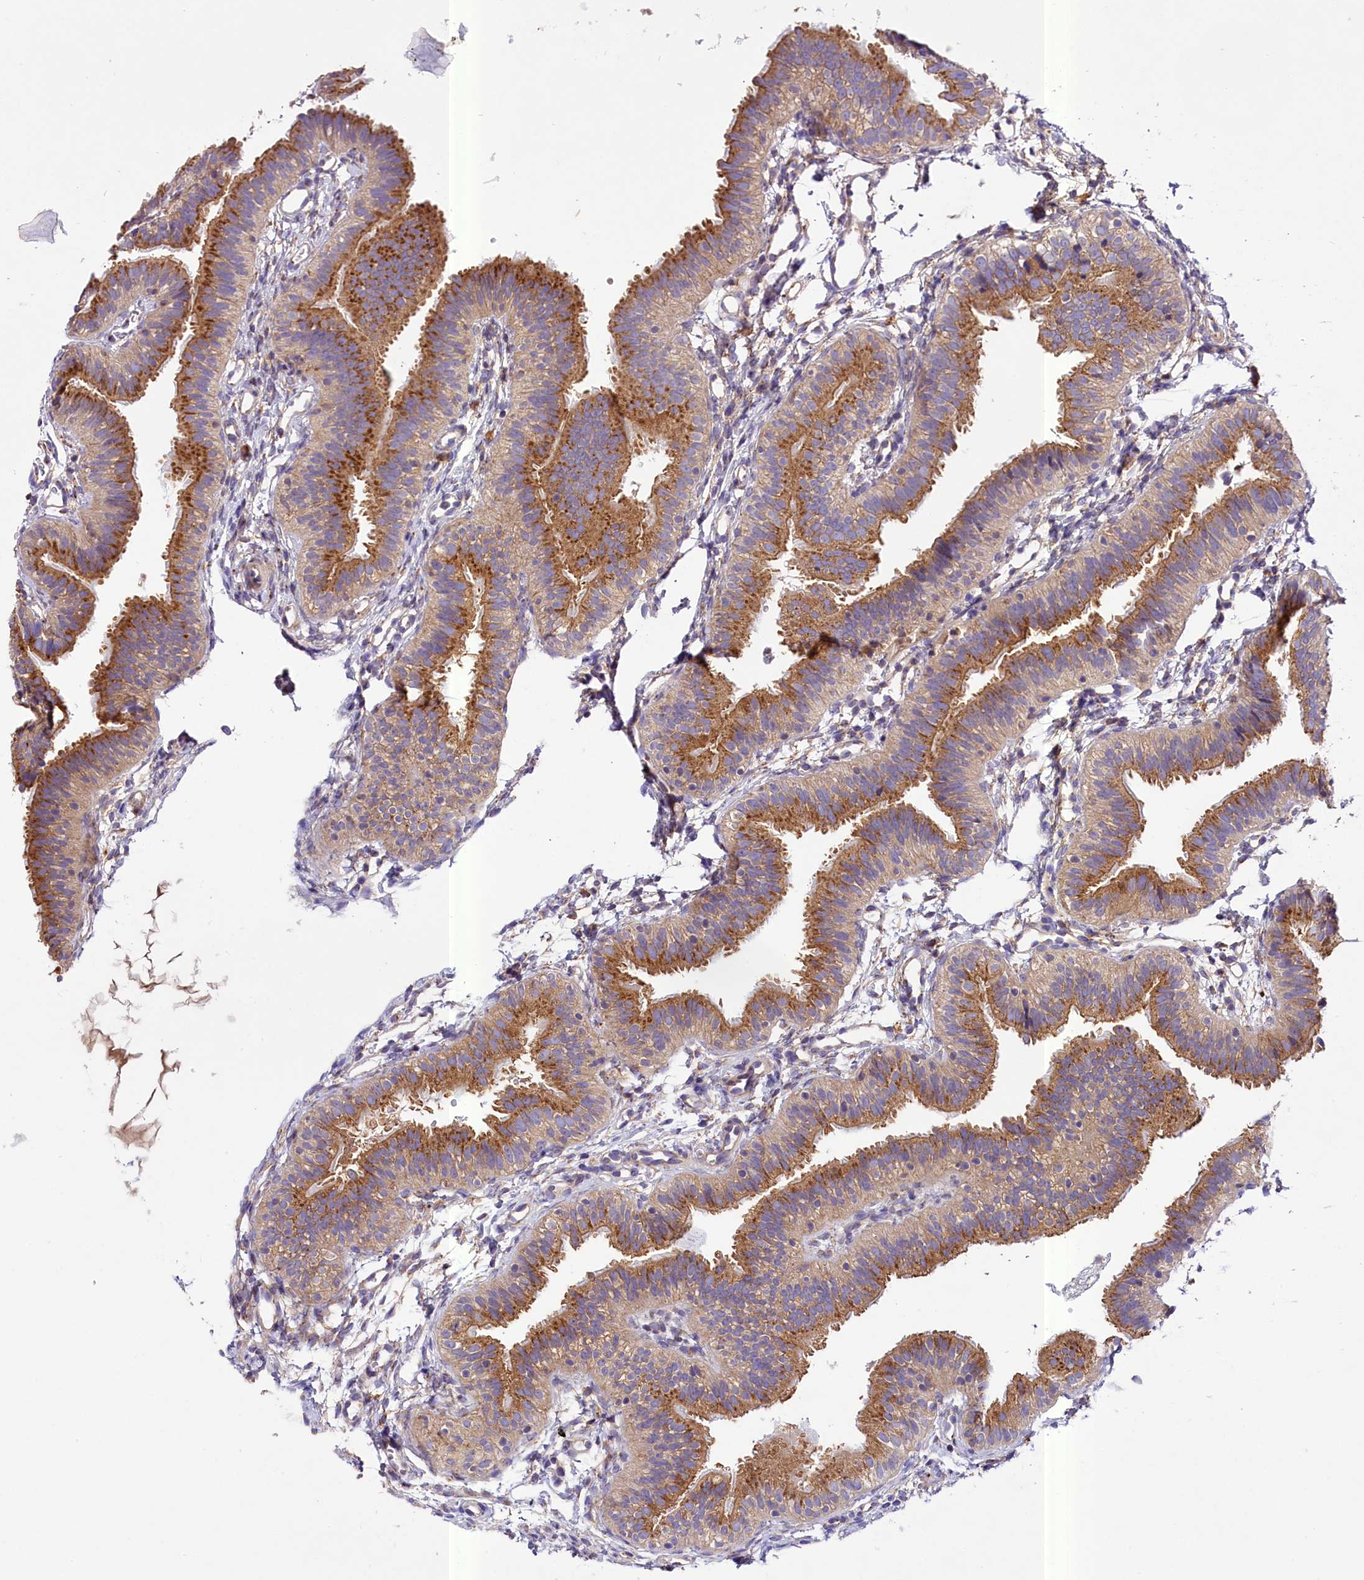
{"staining": {"intensity": "moderate", "quantity": ">75%", "location": "cytoplasmic/membranous"}, "tissue": "fallopian tube", "cell_type": "Glandular cells", "image_type": "normal", "snomed": [{"axis": "morphology", "description": "Normal tissue, NOS"}, {"axis": "topography", "description": "Fallopian tube"}], "caption": "A brown stain labels moderate cytoplasmic/membranous positivity of a protein in glandular cells of benign human fallopian tube. (Brightfield microscopy of DAB IHC at high magnification).", "gene": "PEMT", "patient": {"sex": "female", "age": 35}}